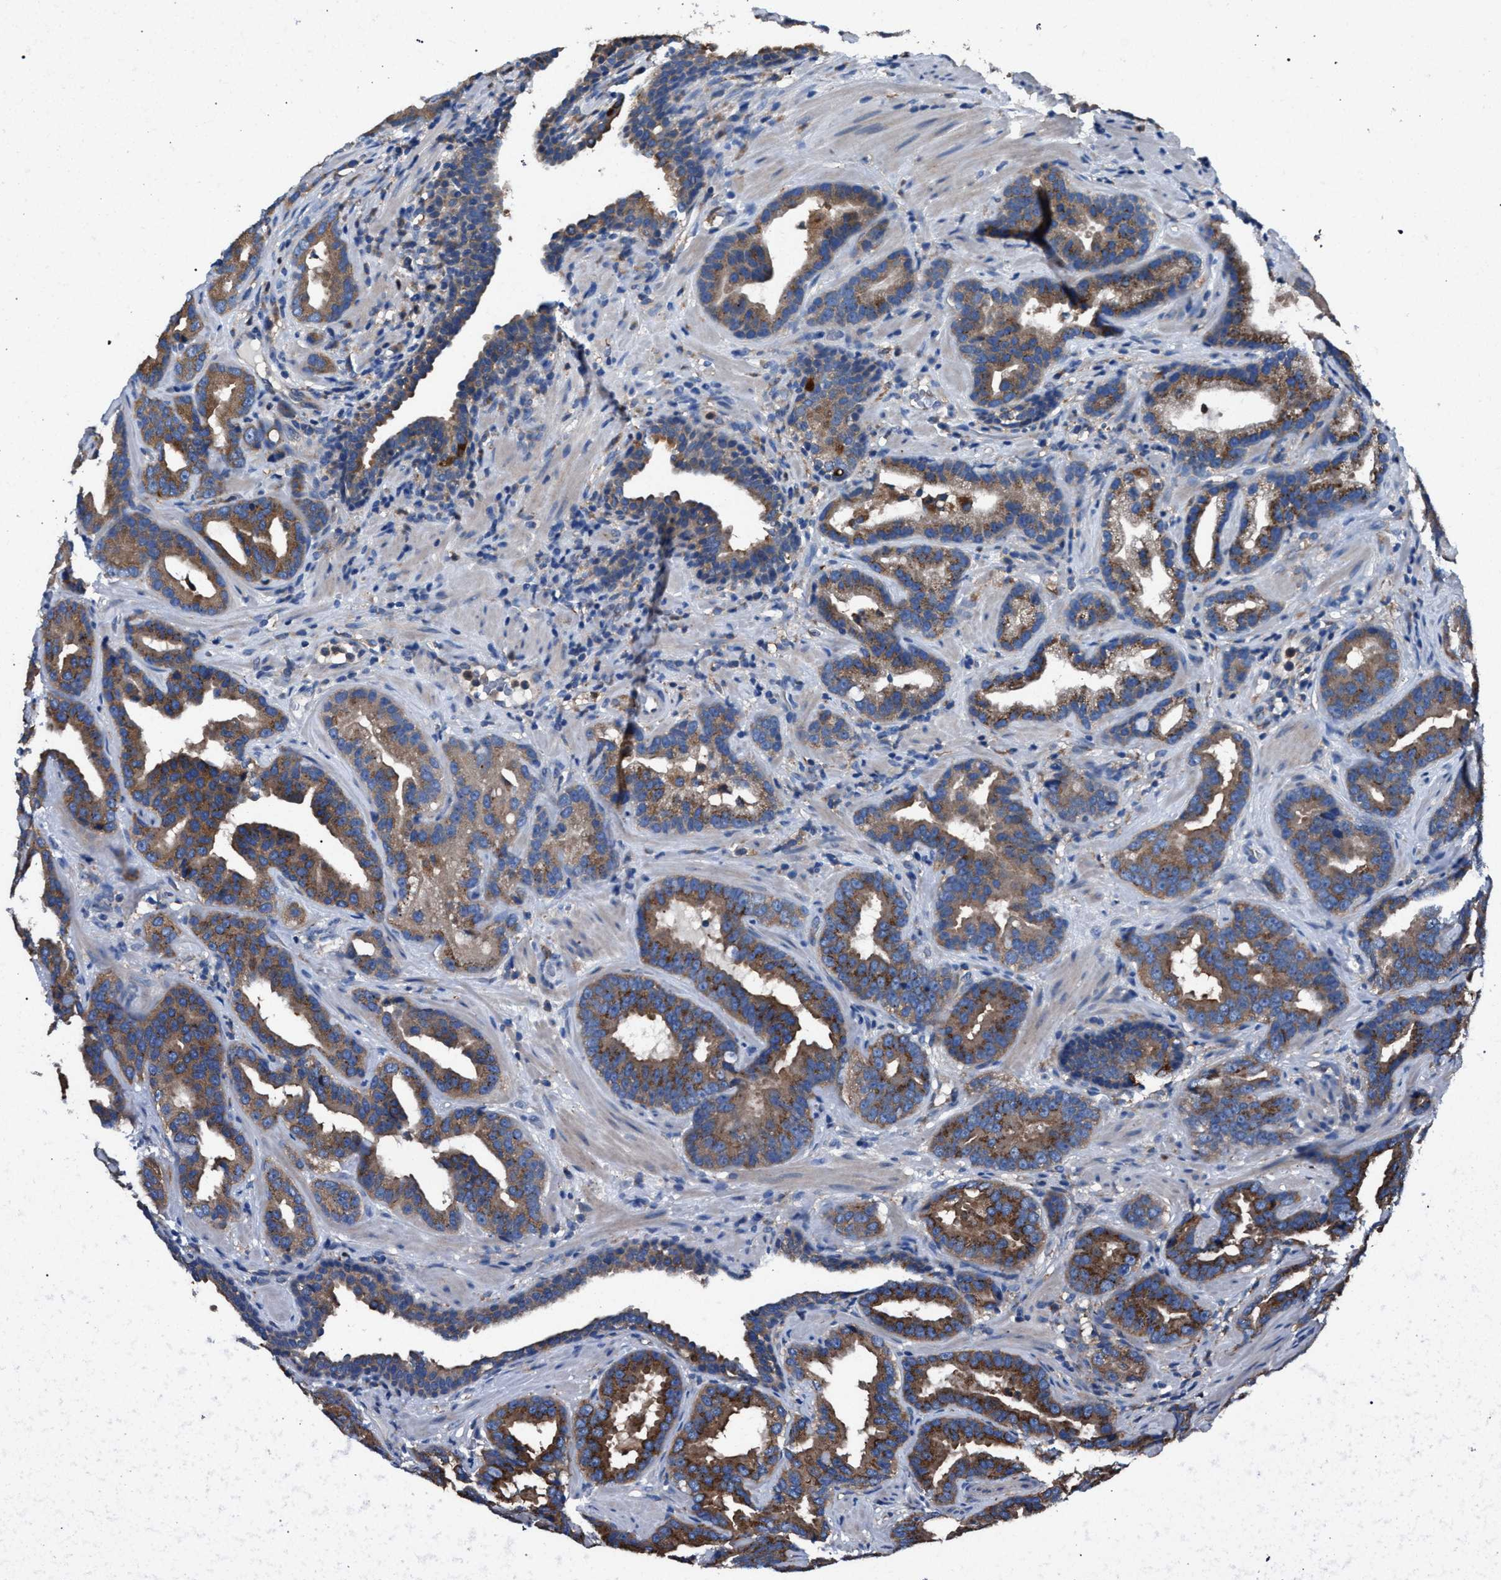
{"staining": {"intensity": "moderate", "quantity": ">75%", "location": "cytoplasmic/membranous"}, "tissue": "prostate cancer", "cell_type": "Tumor cells", "image_type": "cancer", "snomed": [{"axis": "morphology", "description": "Adenocarcinoma, Low grade"}, {"axis": "topography", "description": "Prostate"}], "caption": "High-power microscopy captured an immunohistochemistry (IHC) micrograph of prostate adenocarcinoma (low-grade), revealing moderate cytoplasmic/membranous positivity in about >75% of tumor cells.", "gene": "ATP6V0A1", "patient": {"sex": "male", "age": 59}}